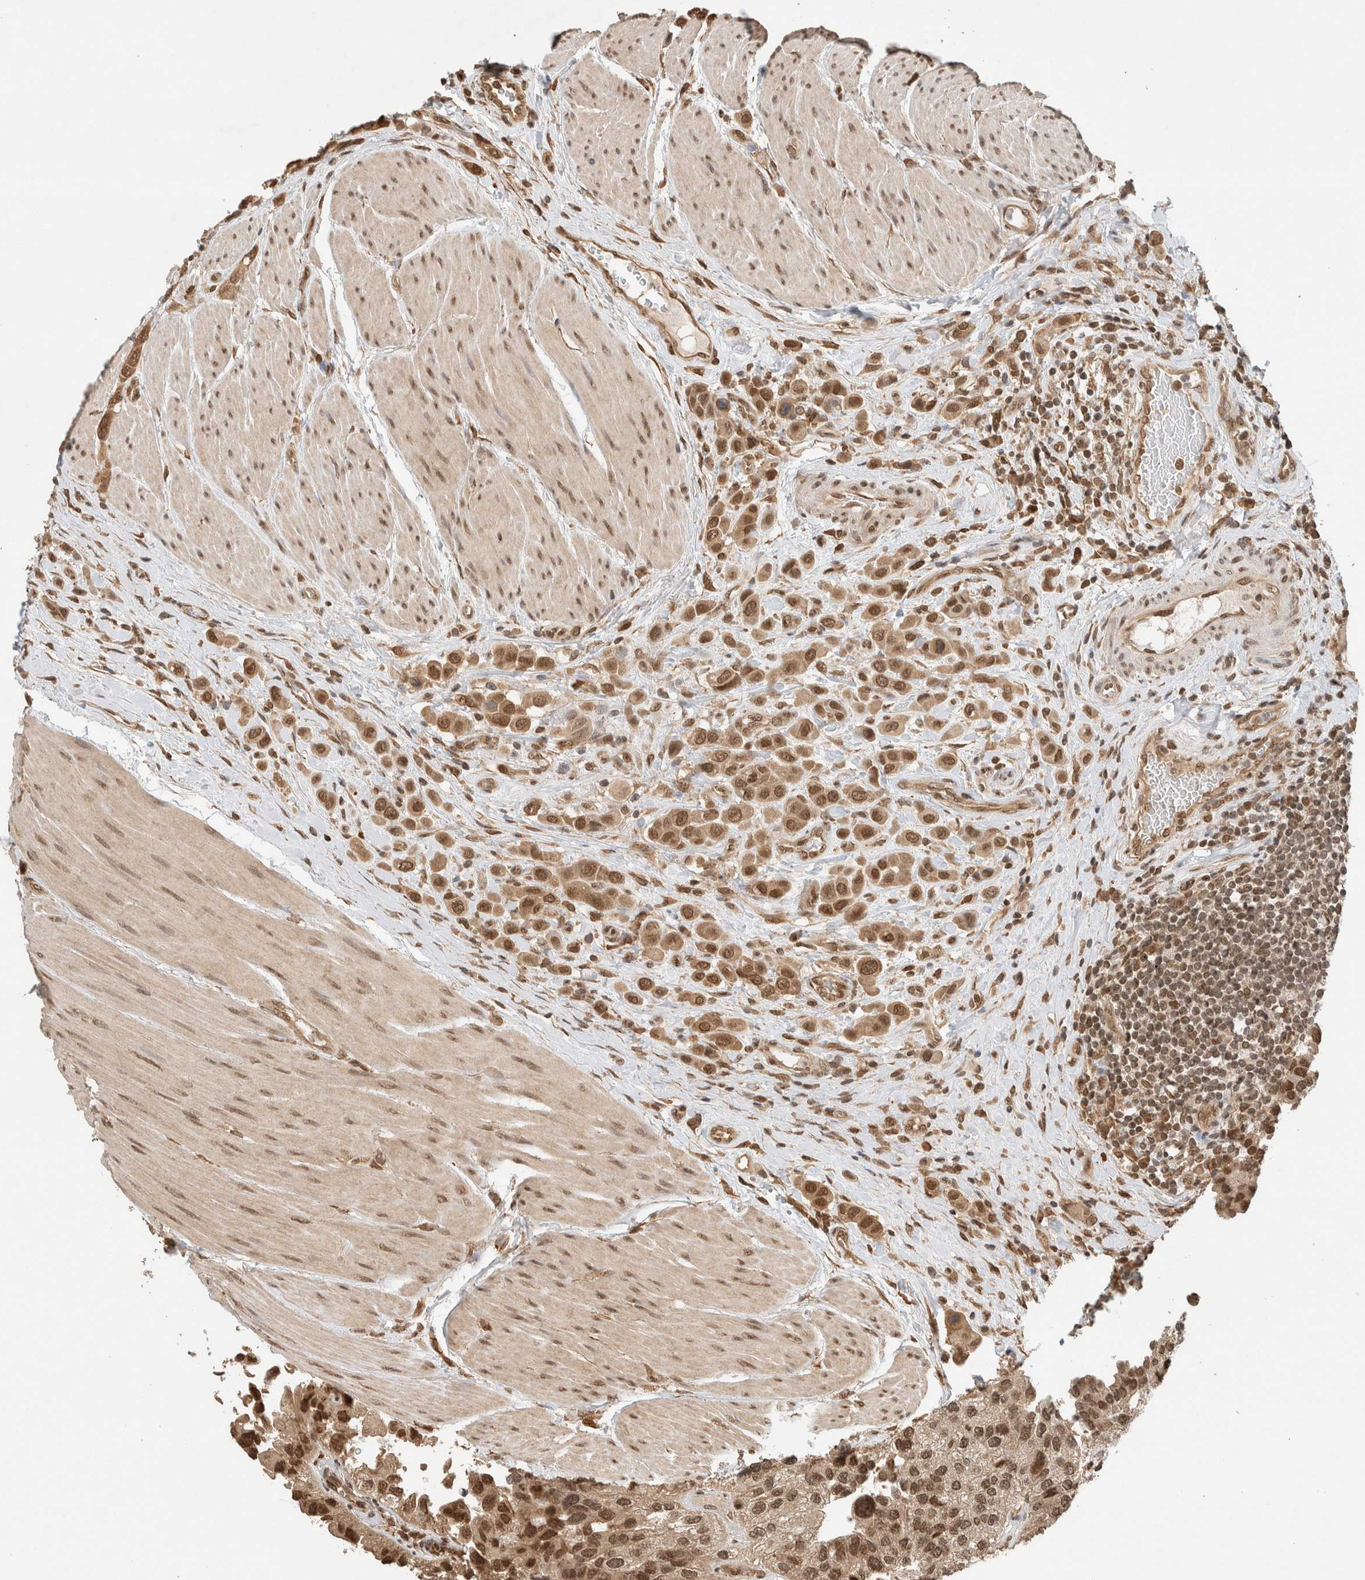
{"staining": {"intensity": "moderate", "quantity": ">75%", "location": "cytoplasmic/membranous,nuclear"}, "tissue": "urothelial cancer", "cell_type": "Tumor cells", "image_type": "cancer", "snomed": [{"axis": "morphology", "description": "Urothelial carcinoma, High grade"}, {"axis": "topography", "description": "Urinary bladder"}], "caption": "A brown stain highlights moderate cytoplasmic/membranous and nuclear staining of a protein in human high-grade urothelial carcinoma tumor cells.", "gene": "C1orf21", "patient": {"sex": "male", "age": 50}}